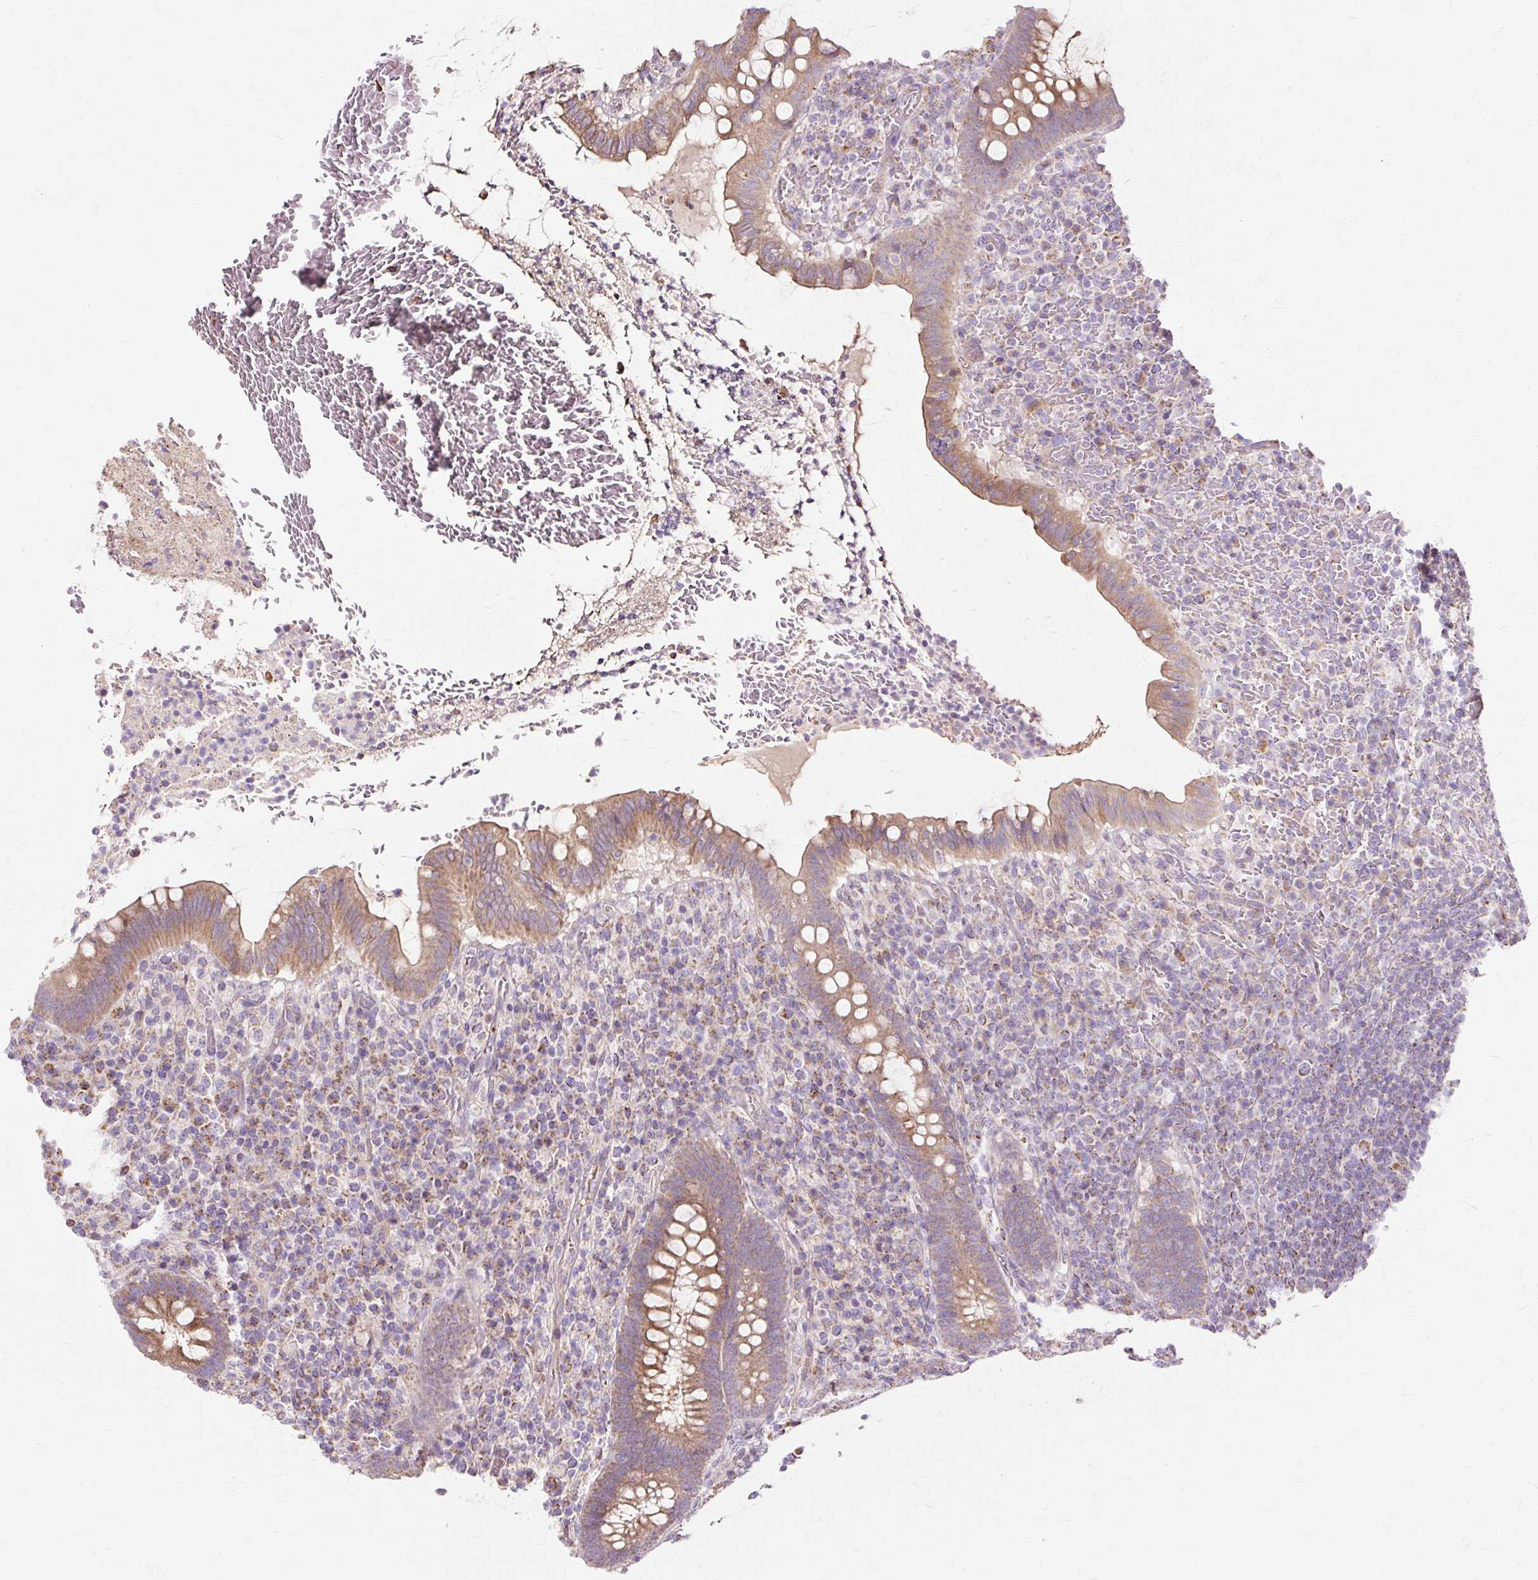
{"staining": {"intensity": "moderate", "quantity": ">75%", "location": "cytoplasmic/membranous"}, "tissue": "appendix", "cell_type": "Glandular cells", "image_type": "normal", "snomed": [{"axis": "morphology", "description": "Normal tissue, NOS"}, {"axis": "topography", "description": "Appendix"}], "caption": "Appendix stained with immunohistochemistry (IHC) shows moderate cytoplasmic/membranous expression in about >75% of glandular cells. (DAB IHC, brown staining for protein, blue staining for nuclei).", "gene": "PDZD2", "patient": {"sex": "female", "age": 43}}